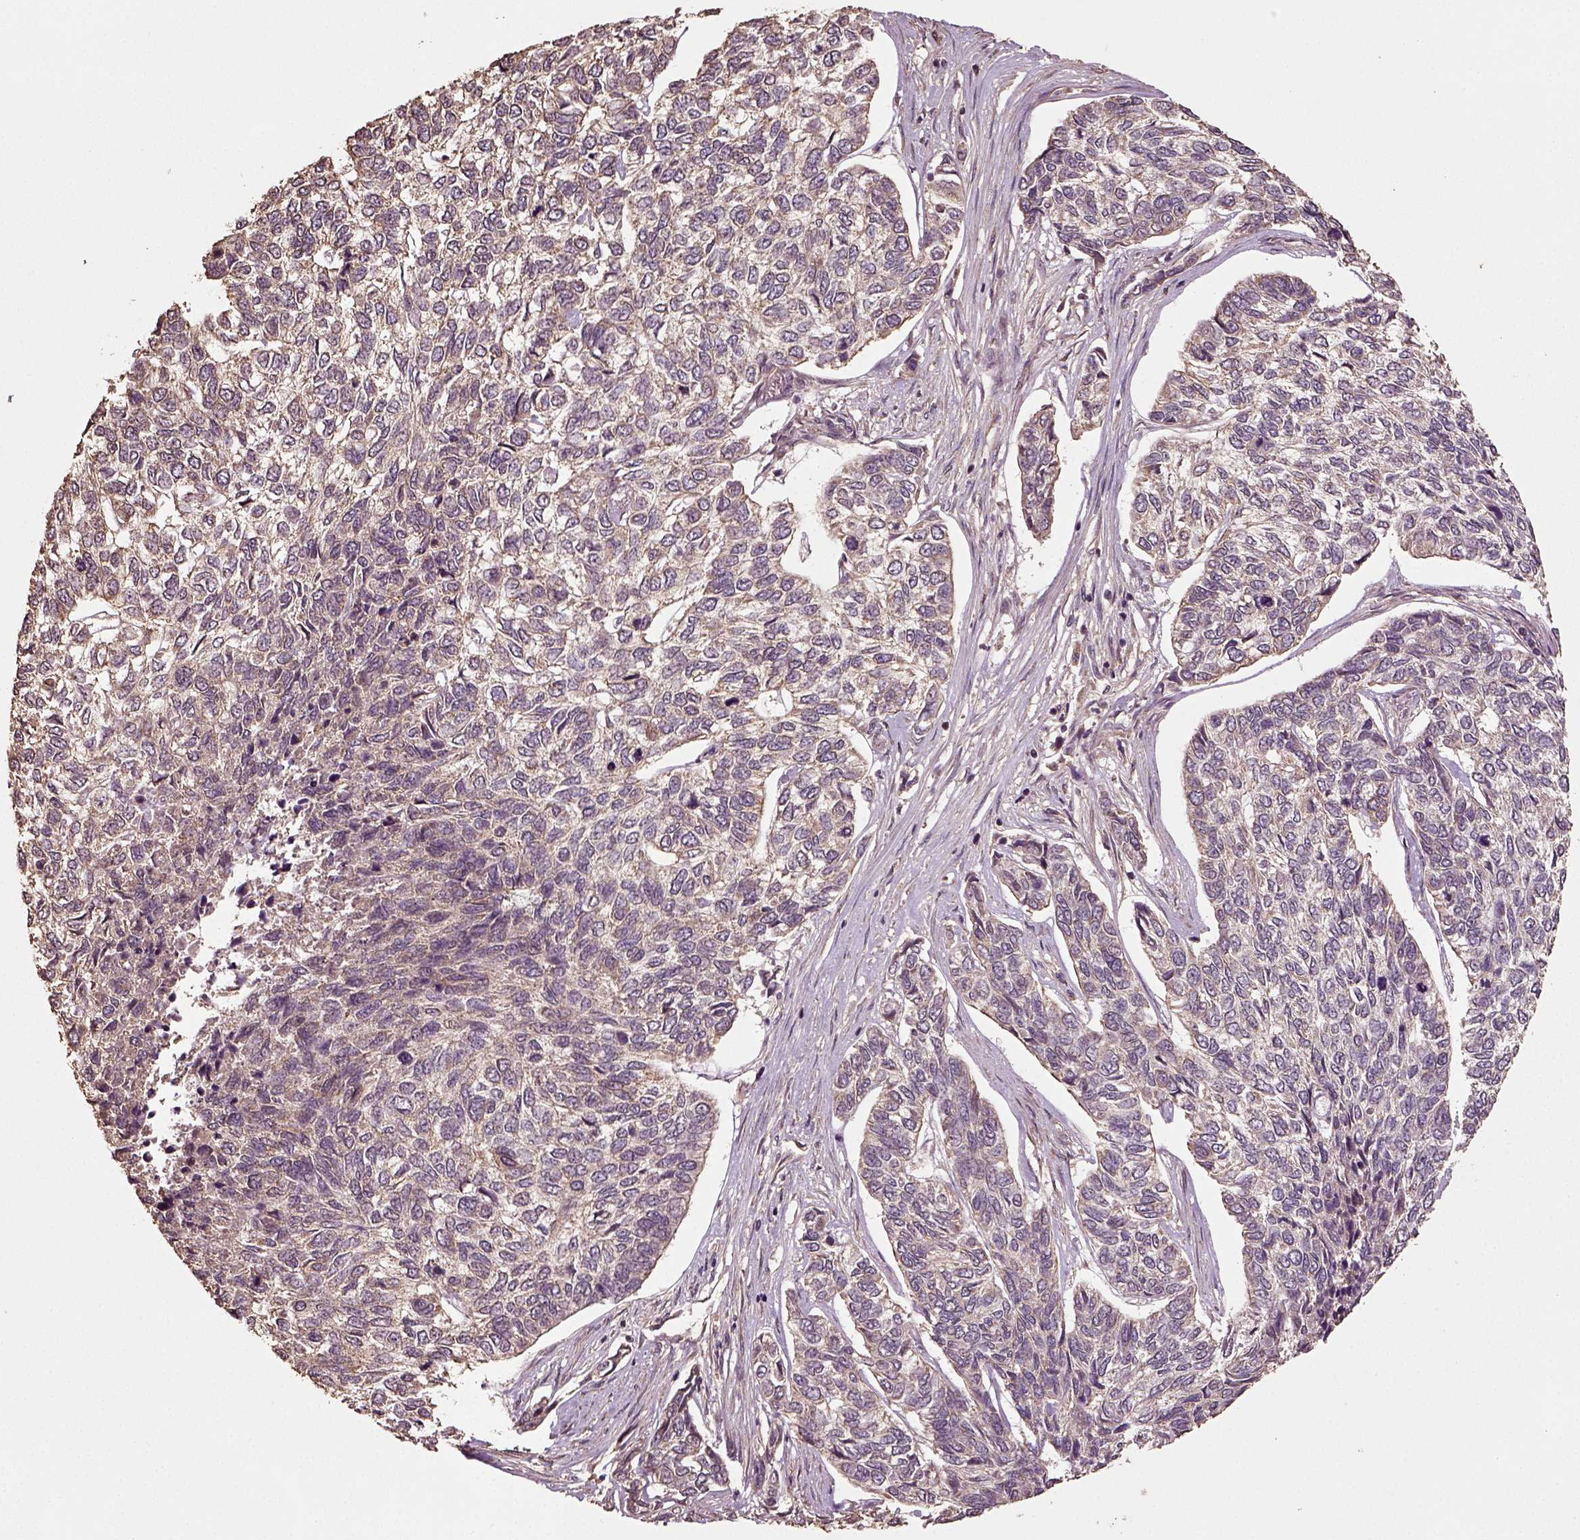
{"staining": {"intensity": "negative", "quantity": "none", "location": "none"}, "tissue": "skin cancer", "cell_type": "Tumor cells", "image_type": "cancer", "snomed": [{"axis": "morphology", "description": "Basal cell carcinoma"}, {"axis": "topography", "description": "Skin"}], "caption": "Image shows no significant protein expression in tumor cells of skin cancer (basal cell carcinoma). The staining was performed using DAB (3,3'-diaminobenzidine) to visualize the protein expression in brown, while the nuclei were stained in blue with hematoxylin (Magnification: 20x).", "gene": "ERV3-1", "patient": {"sex": "female", "age": 65}}